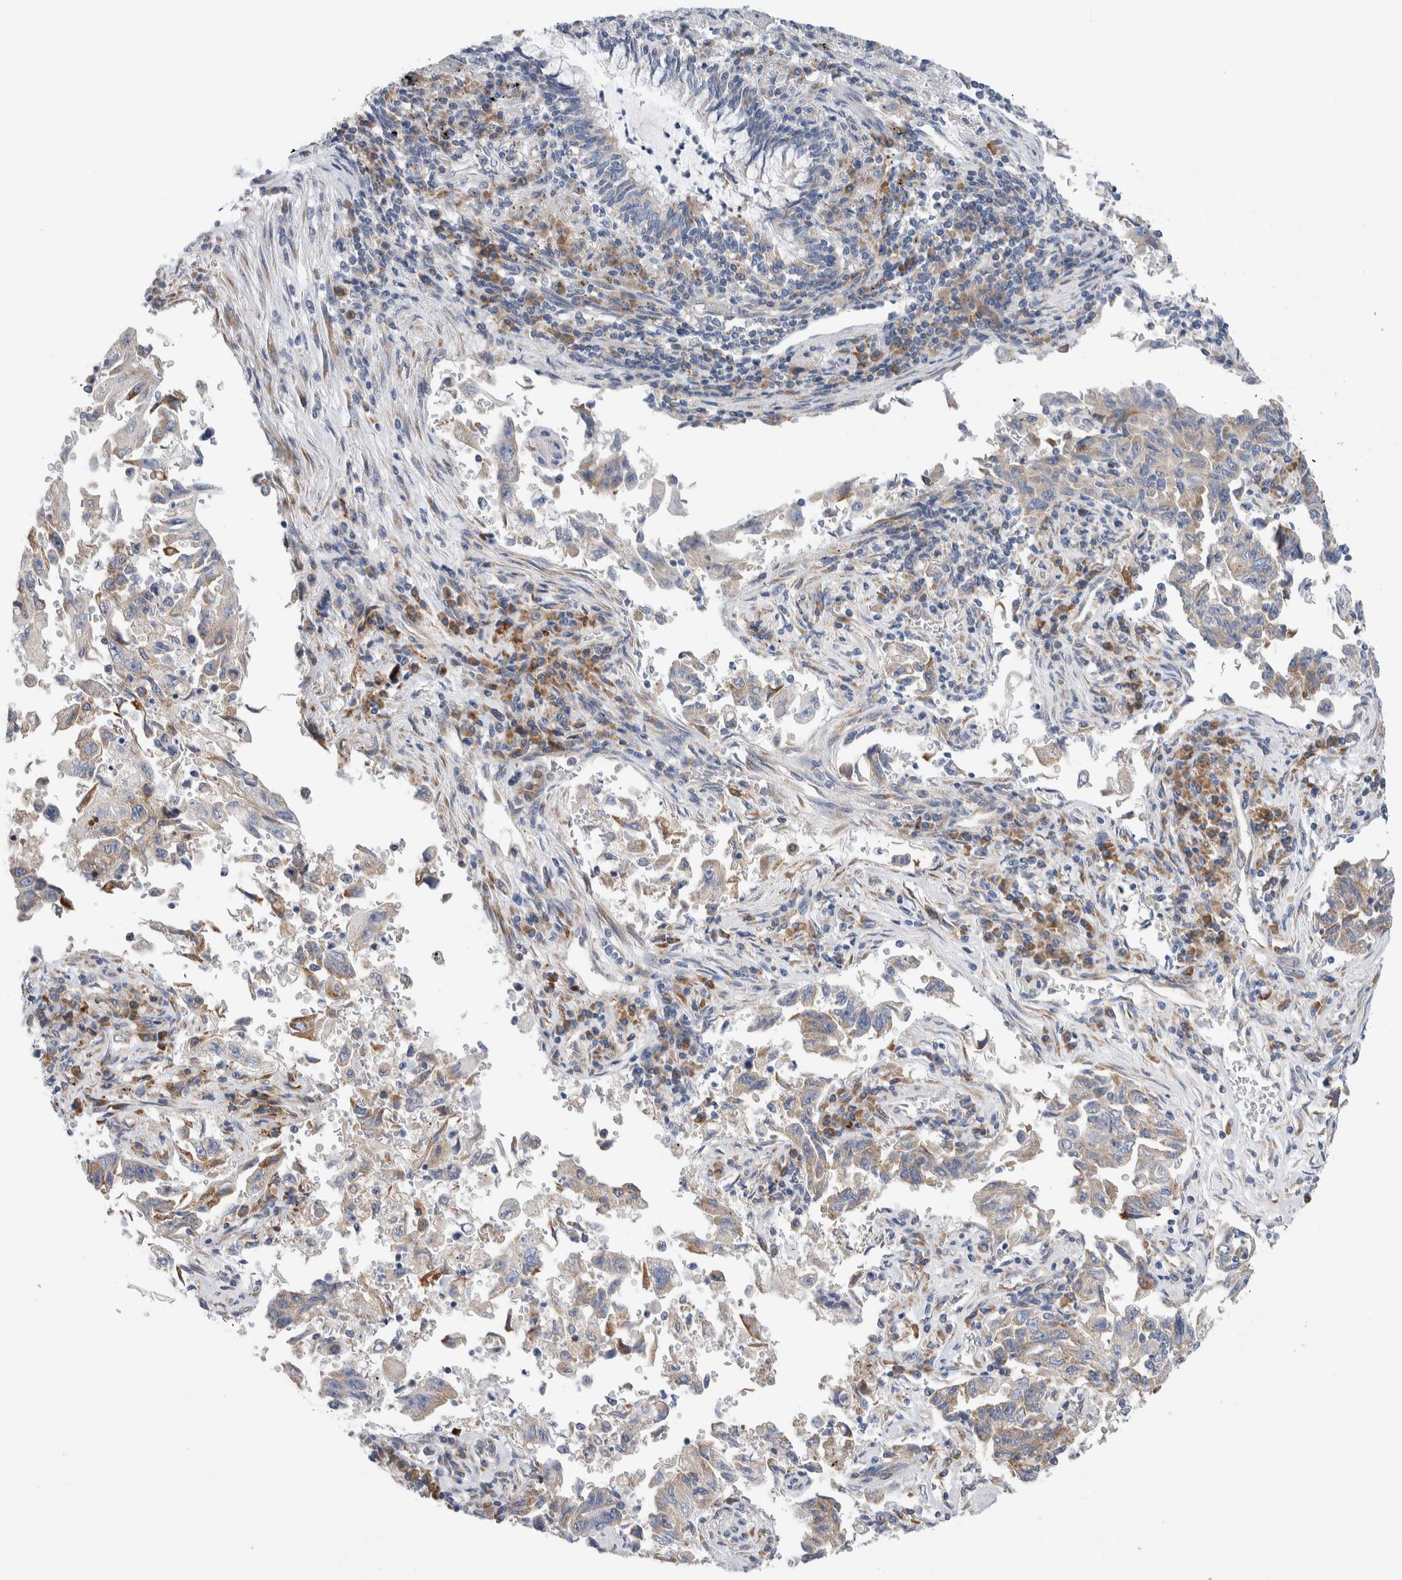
{"staining": {"intensity": "weak", "quantity": ">75%", "location": "cytoplasmic/membranous"}, "tissue": "lung cancer", "cell_type": "Tumor cells", "image_type": "cancer", "snomed": [{"axis": "morphology", "description": "Adenocarcinoma, NOS"}, {"axis": "topography", "description": "Lung"}], "caption": "Weak cytoplasmic/membranous staining for a protein is identified in approximately >75% of tumor cells of adenocarcinoma (lung) using immunohistochemistry.", "gene": "RACK1", "patient": {"sex": "female", "age": 51}}